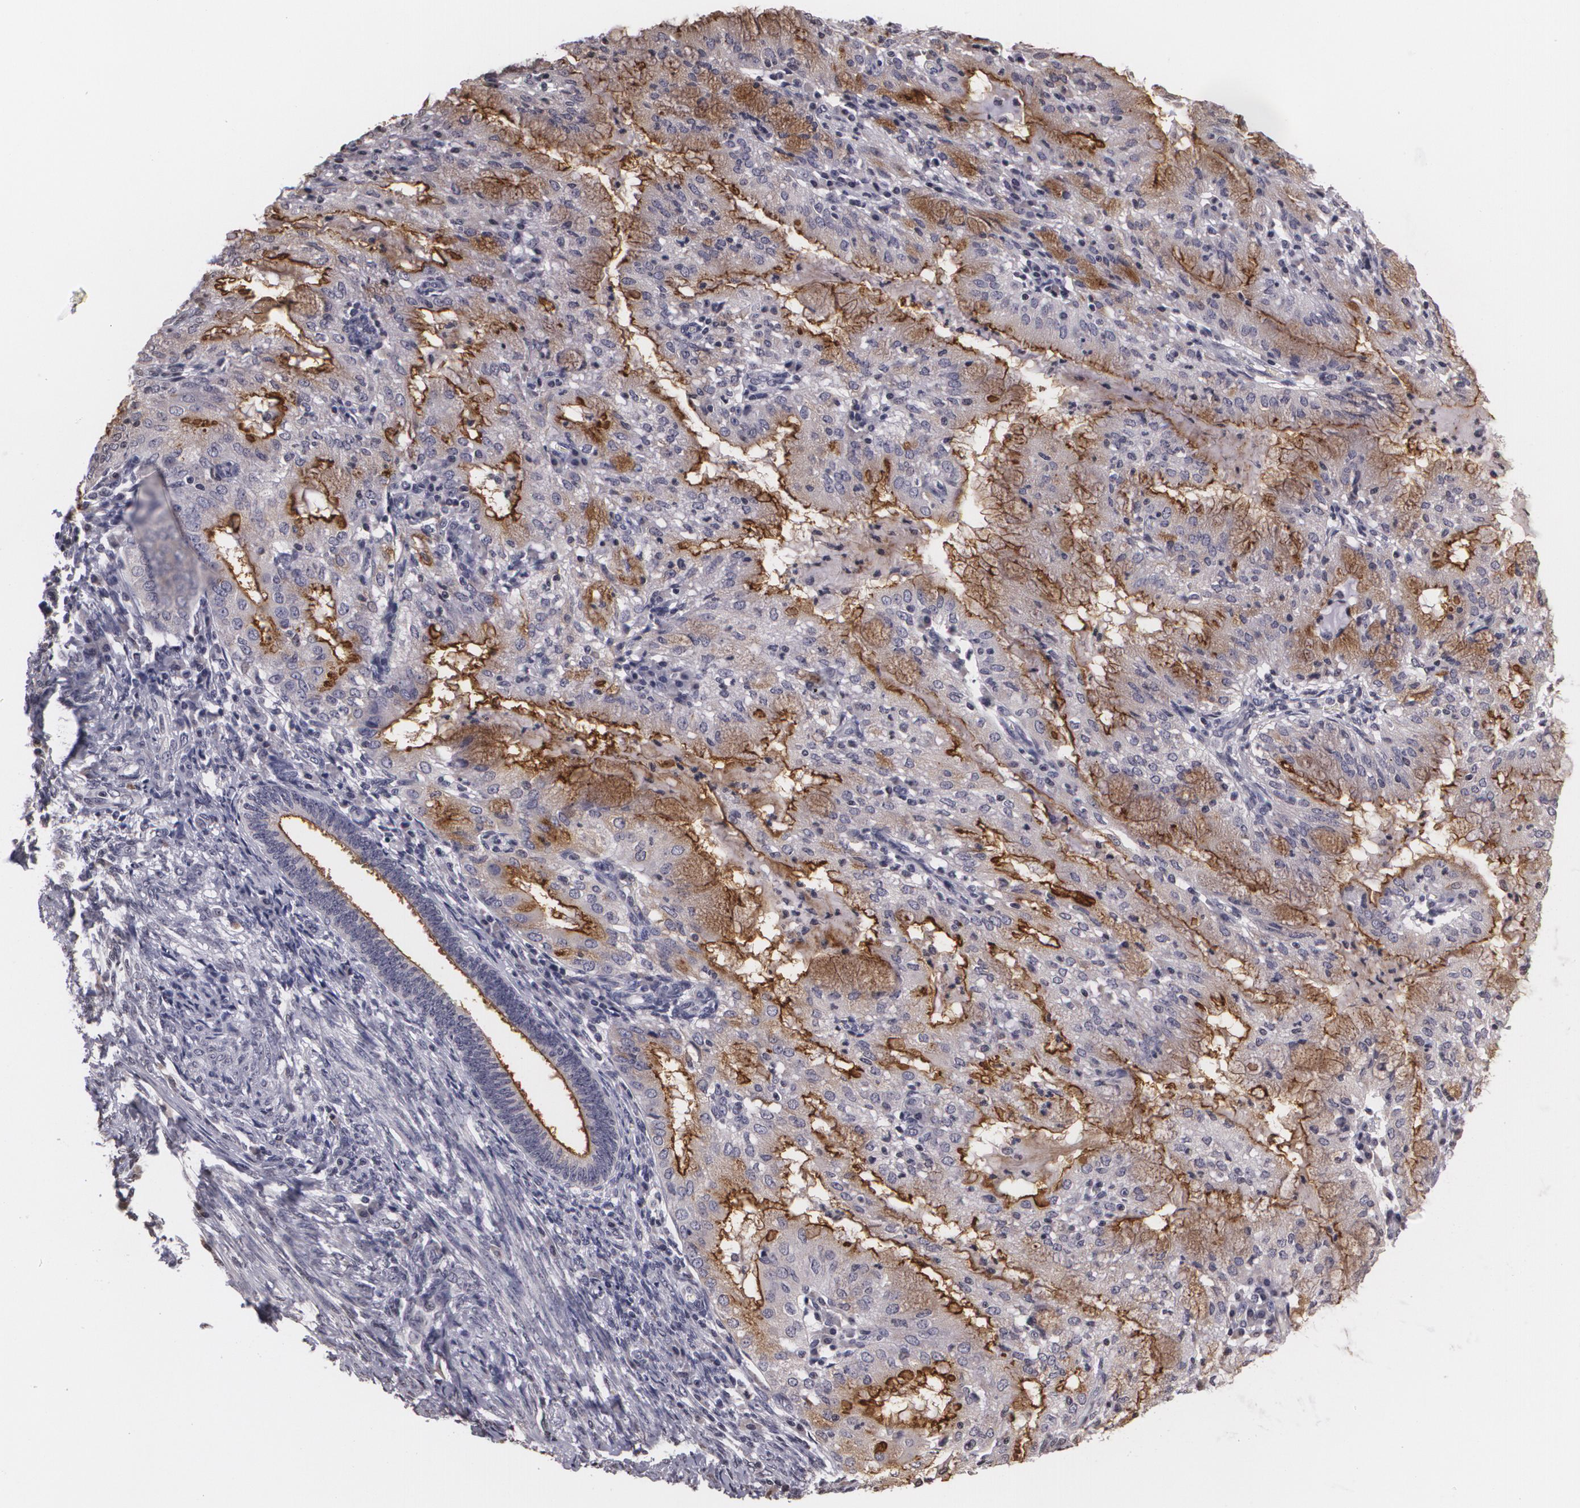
{"staining": {"intensity": "moderate", "quantity": ">75%", "location": "cytoplasmic/membranous"}, "tissue": "endometrial cancer", "cell_type": "Tumor cells", "image_type": "cancer", "snomed": [{"axis": "morphology", "description": "Adenocarcinoma, NOS"}, {"axis": "topography", "description": "Endometrium"}], "caption": "Endometrial cancer (adenocarcinoma) stained with immunohistochemistry (IHC) reveals moderate cytoplasmic/membranous staining in about >75% of tumor cells. (DAB IHC with brightfield microscopy, high magnification).", "gene": "MUC1", "patient": {"sex": "female", "age": 63}}